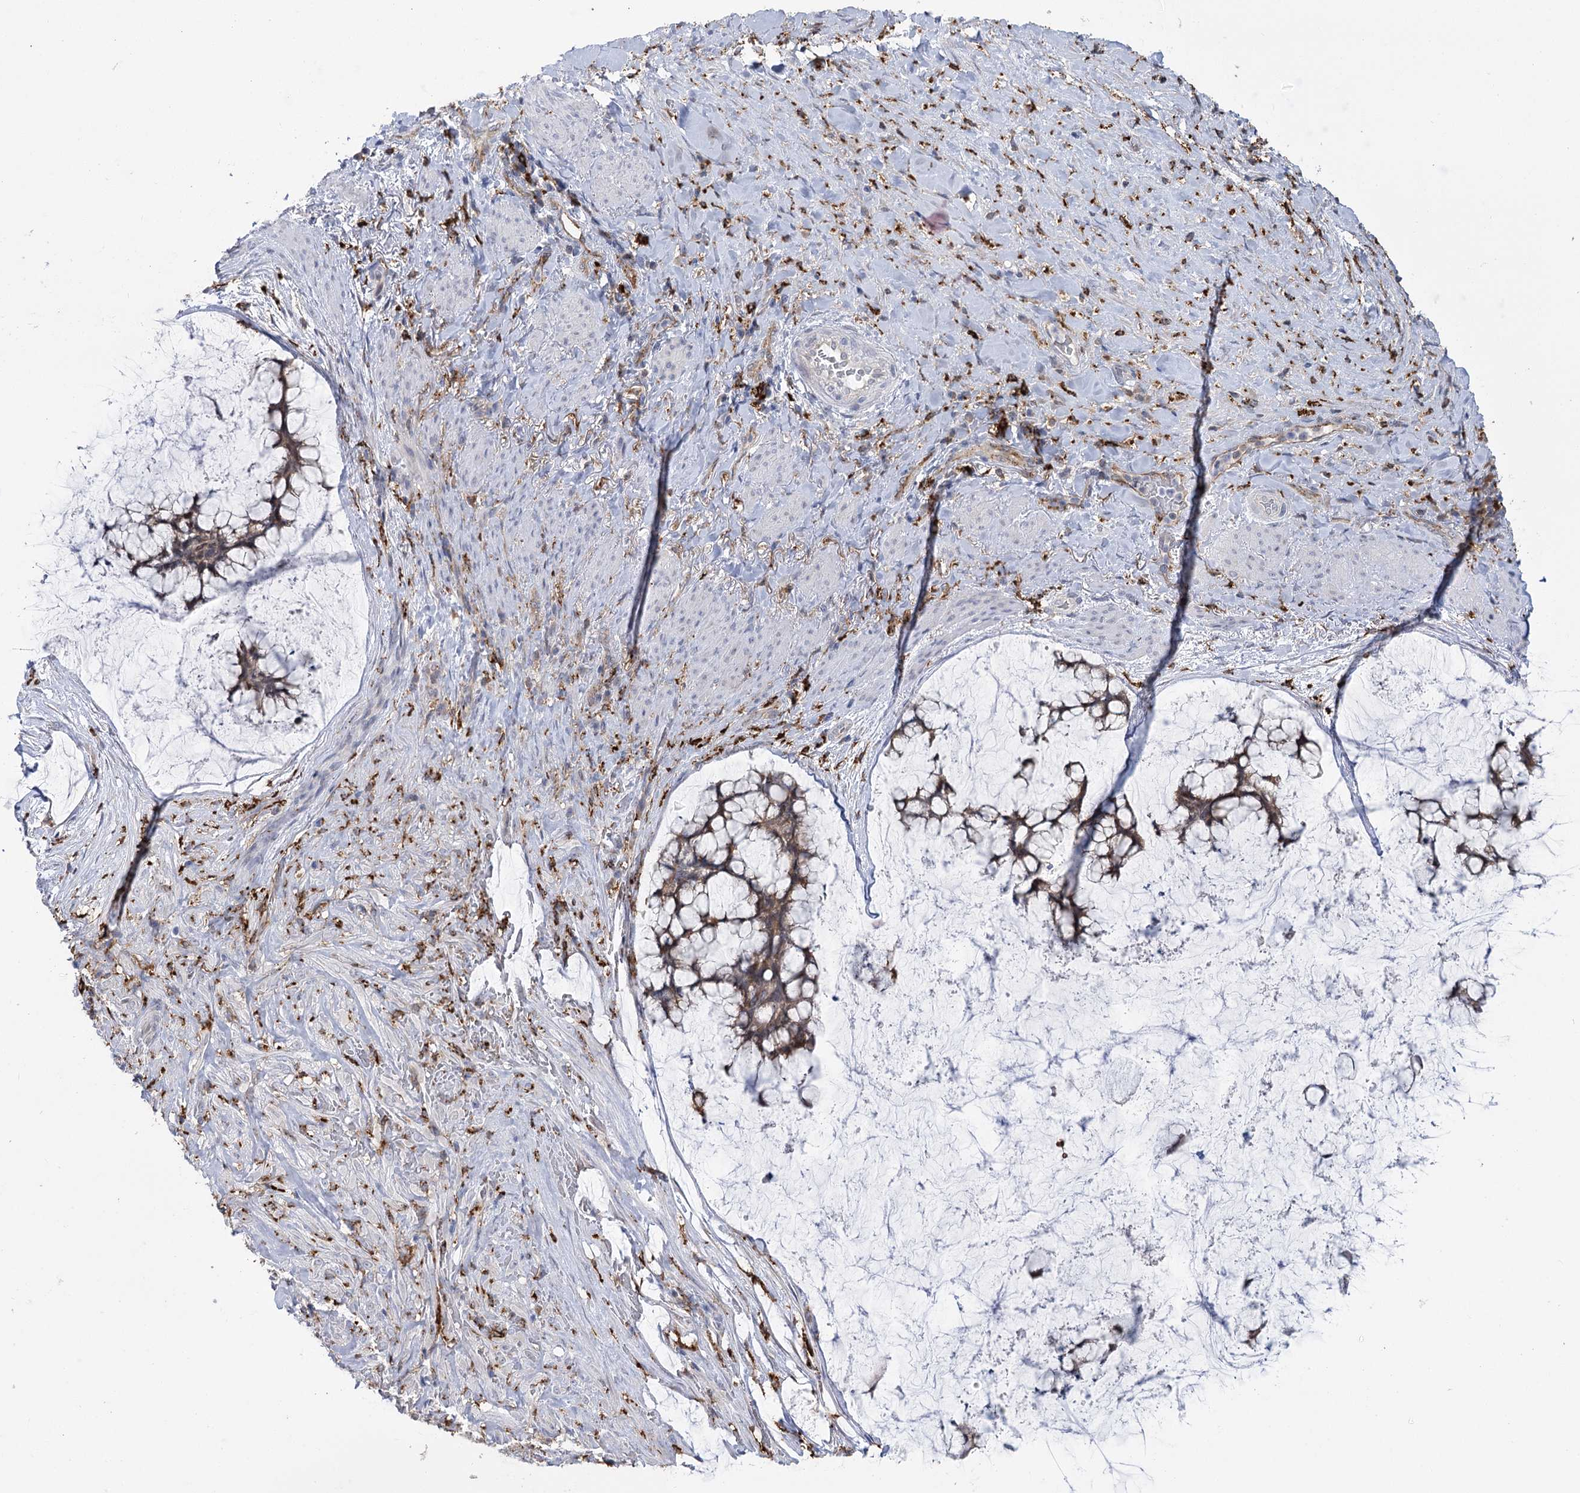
{"staining": {"intensity": "moderate", "quantity": ">75%", "location": "cytoplasmic/membranous"}, "tissue": "ovarian cancer", "cell_type": "Tumor cells", "image_type": "cancer", "snomed": [{"axis": "morphology", "description": "Cystadenocarcinoma, mucinous, NOS"}, {"axis": "topography", "description": "Ovary"}], "caption": "Moderate cytoplasmic/membranous expression for a protein is present in about >75% of tumor cells of mucinous cystadenocarcinoma (ovarian) using immunohistochemistry (IHC).", "gene": "PIWIL4", "patient": {"sex": "female", "age": 42}}